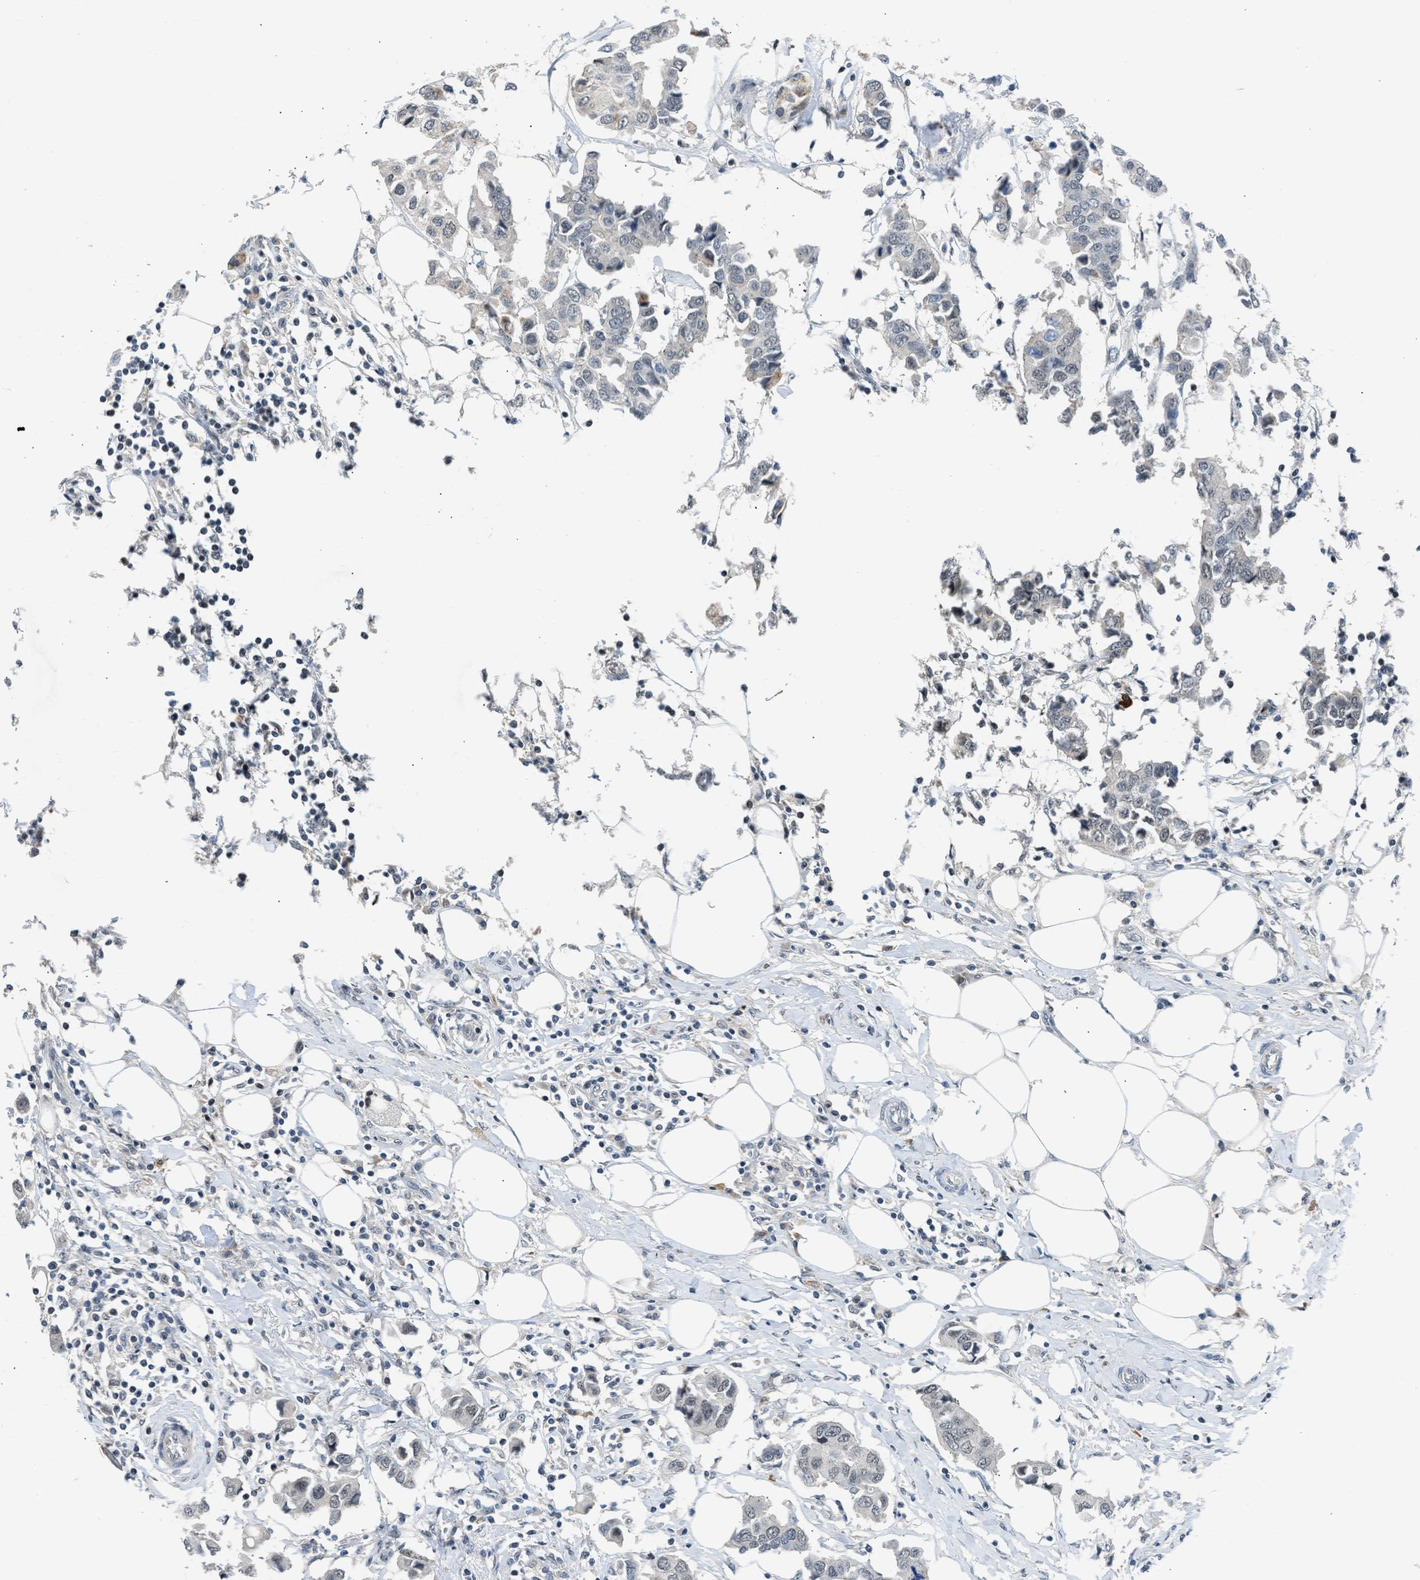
{"staining": {"intensity": "negative", "quantity": "none", "location": "none"}, "tissue": "breast cancer", "cell_type": "Tumor cells", "image_type": "cancer", "snomed": [{"axis": "morphology", "description": "Duct carcinoma"}, {"axis": "topography", "description": "Breast"}], "caption": "Intraductal carcinoma (breast) stained for a protein using IHC shows no staining tumor cells.", "gene": "TTBK2", "patient": {"sex": "female", "age": 80}}